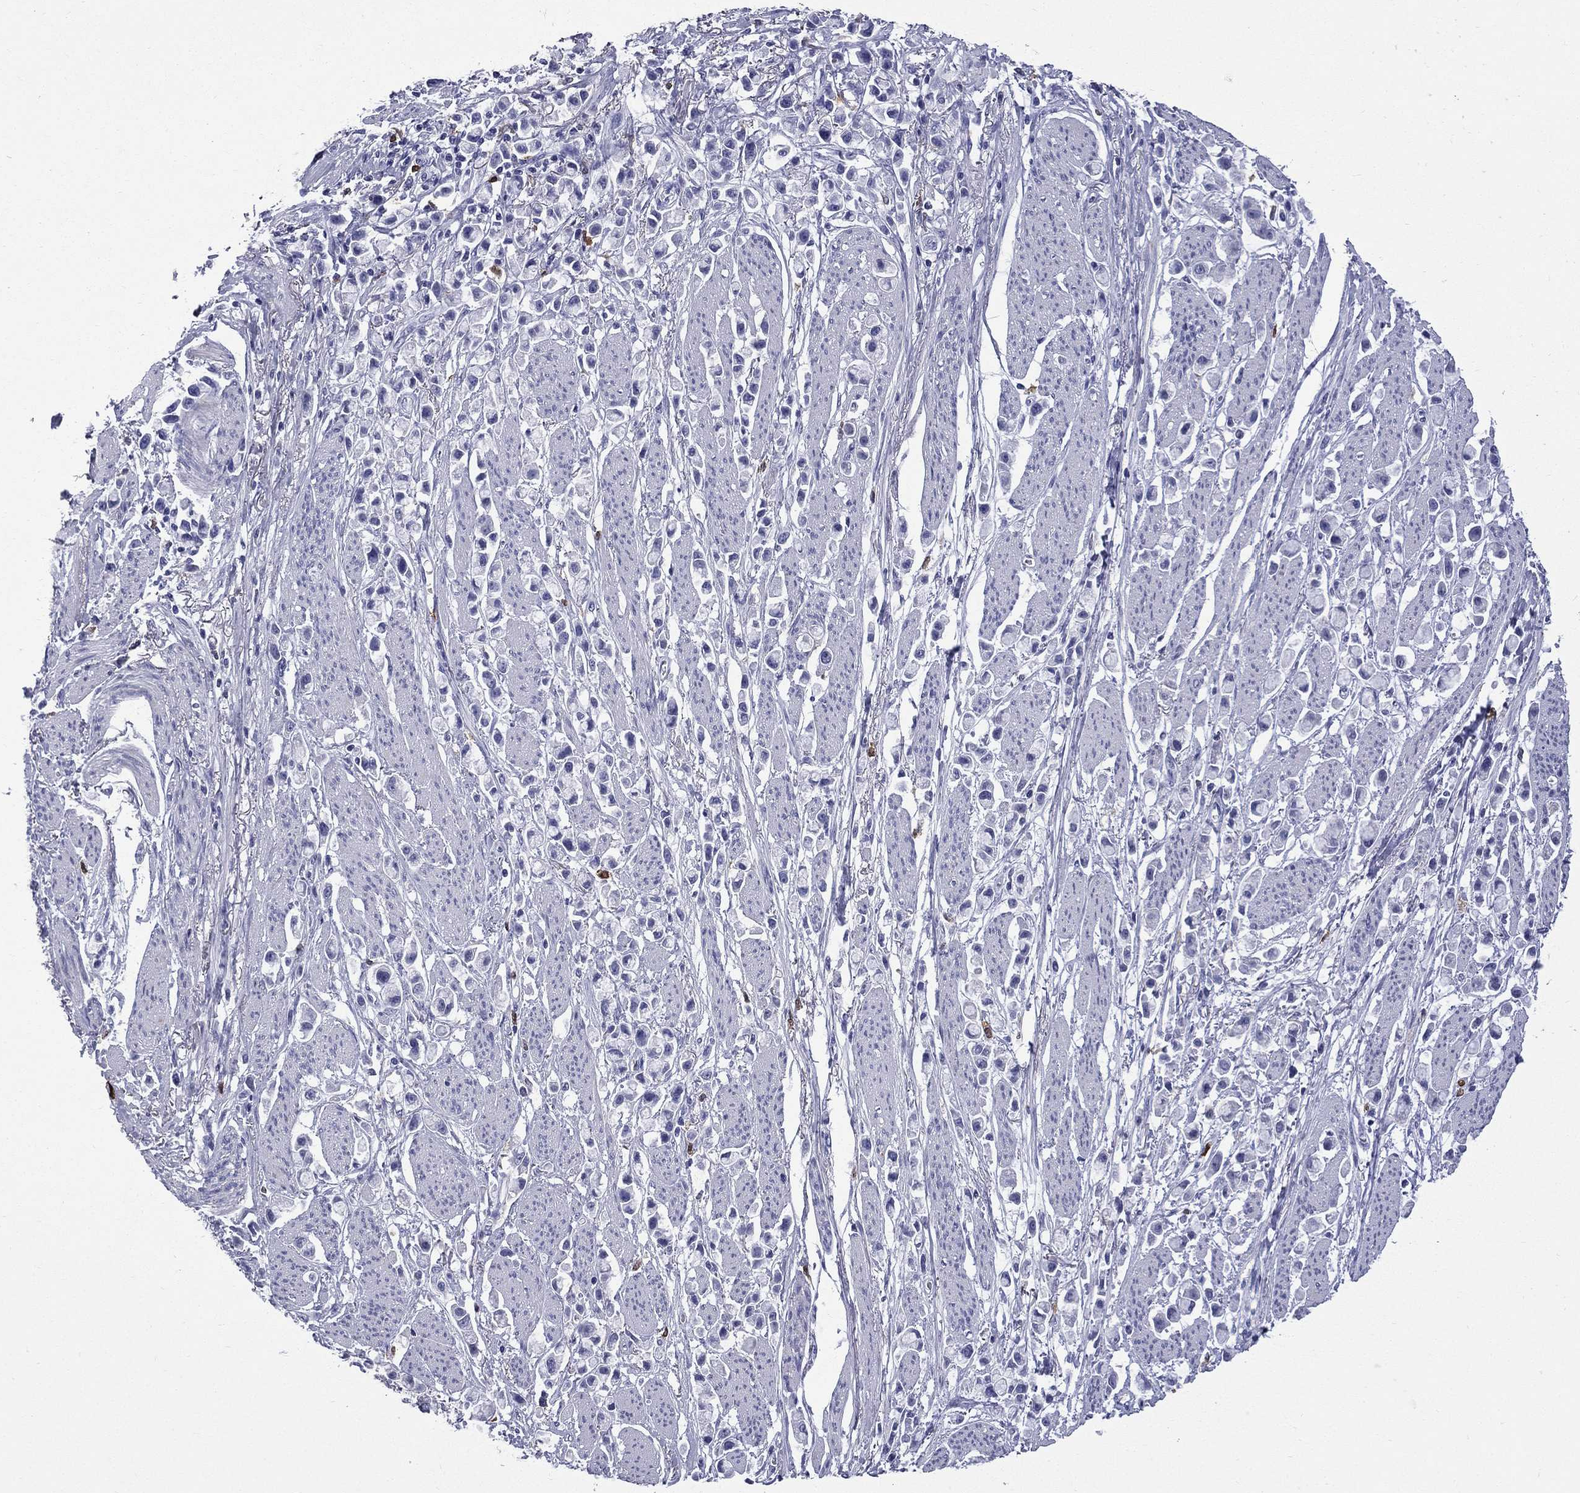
{"staining": {"intensity": "negative", "quantity": "none", "location": "none"}, "tissue": "stomach cancer", "cell_type": "Tumor cells", "image_type": "cancer", "snomed": [{"axis": "morphology", "description": "Adenocarcinoma, NOS"}, {"axis": "topography", "description": "Stomach"}], "caption": "This is an immunohistochemistry (IHC) image of human stomach adenocarcinoma. There is no expression in tumor cells.", "gene": "TRIM29", "patient": {"sex": "female", "age": 81}}